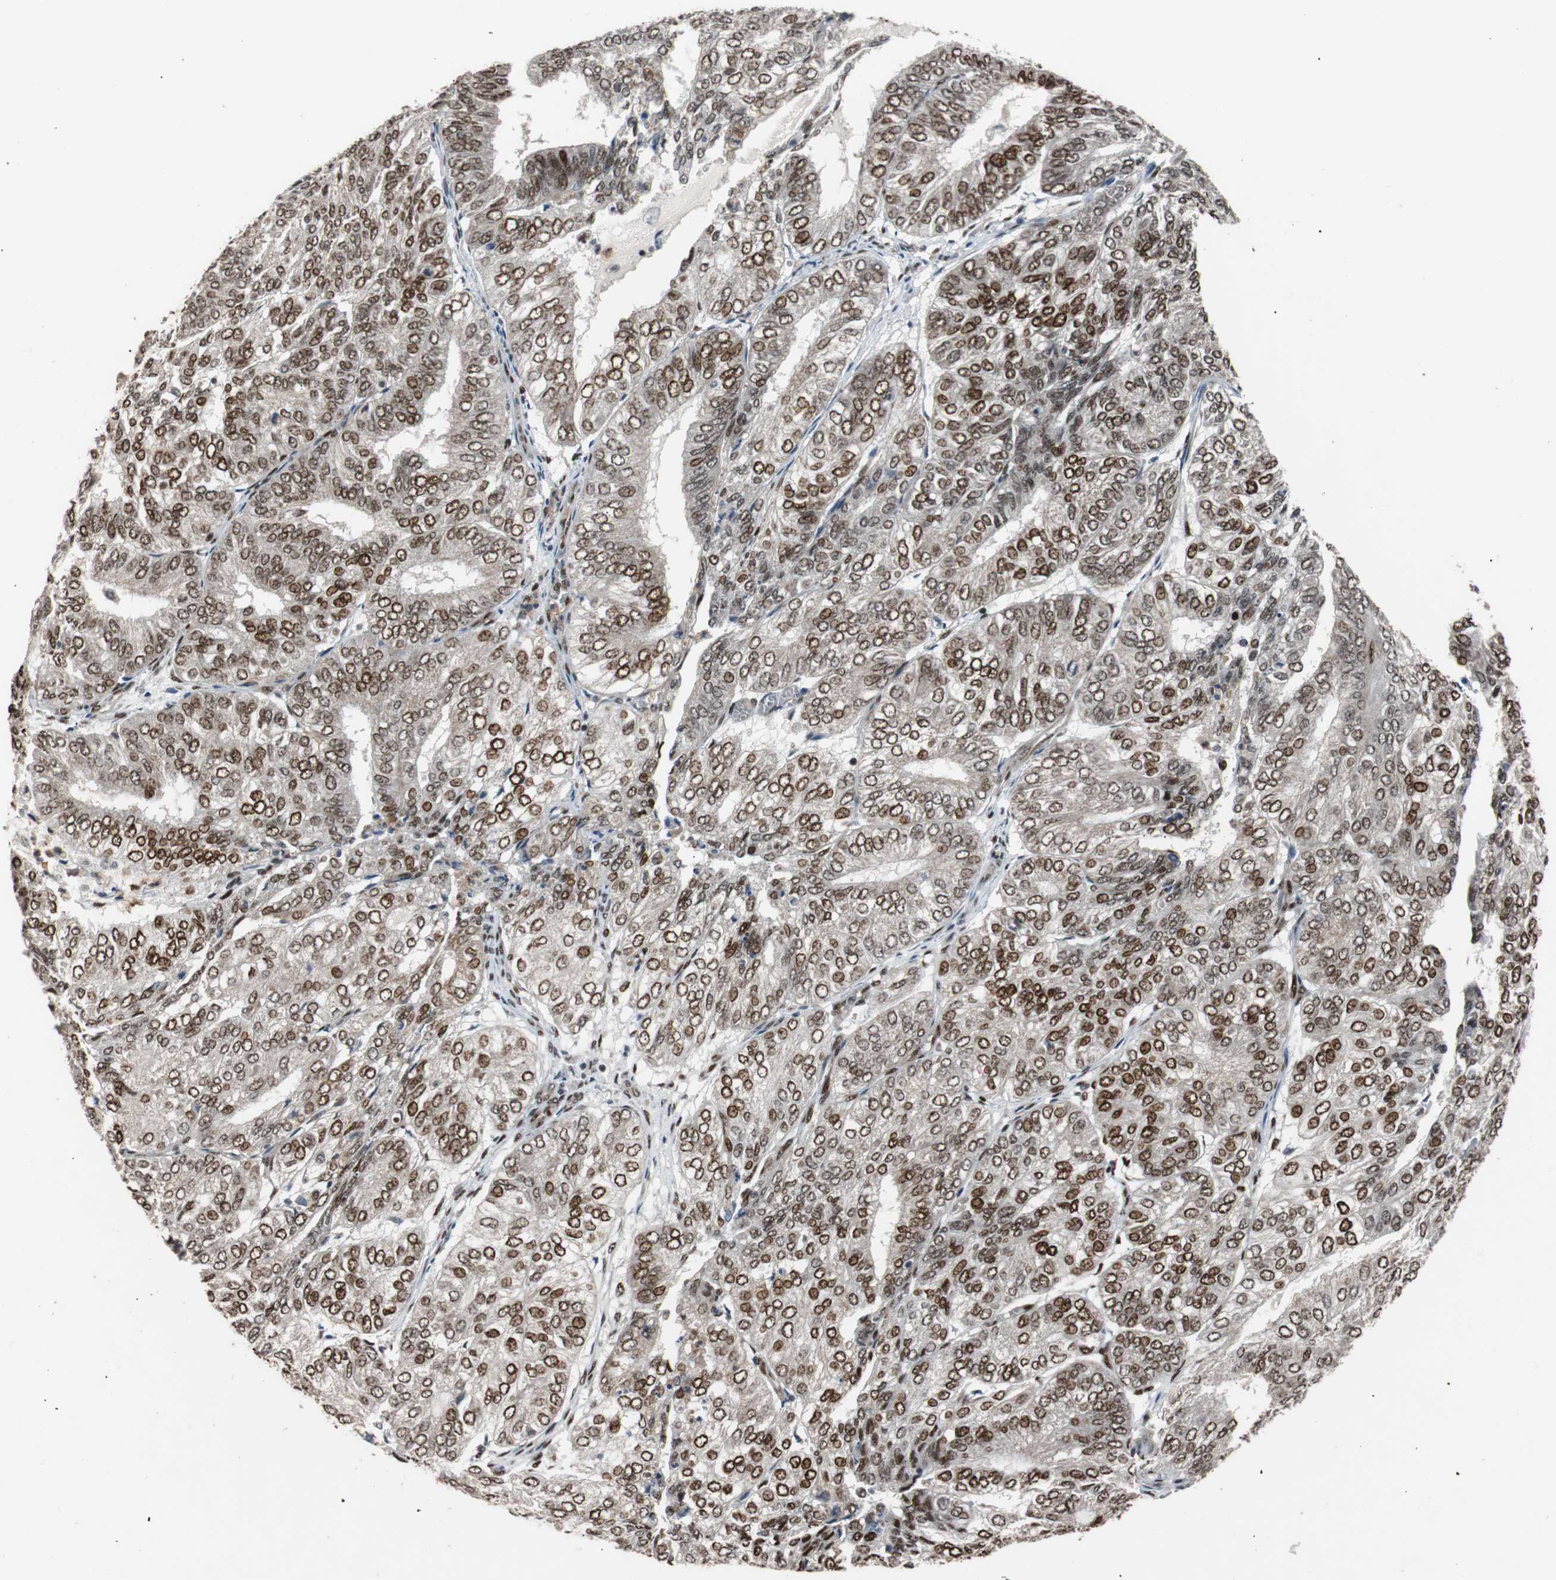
{"staining": {"intensity": "strong", "quantity": ">75%", "location": "nuclear"}, "tissue": "endometrial cancer", "cell_type": "Tumor cells", "image_type": "cancer", "snomed": [{"axis": "morphology", "description": "Adenocarcinoma, NOS"}, {"axis": "topography", "description": "Uterus"}], "caption": "Immunohistochemical staining of human endometrial adenocarcinoma reveals strong nuclear protein positivity in about >75% of tumor cells.", "gene": "NBL1", "patient": {"sex": "female", "age": 60}}